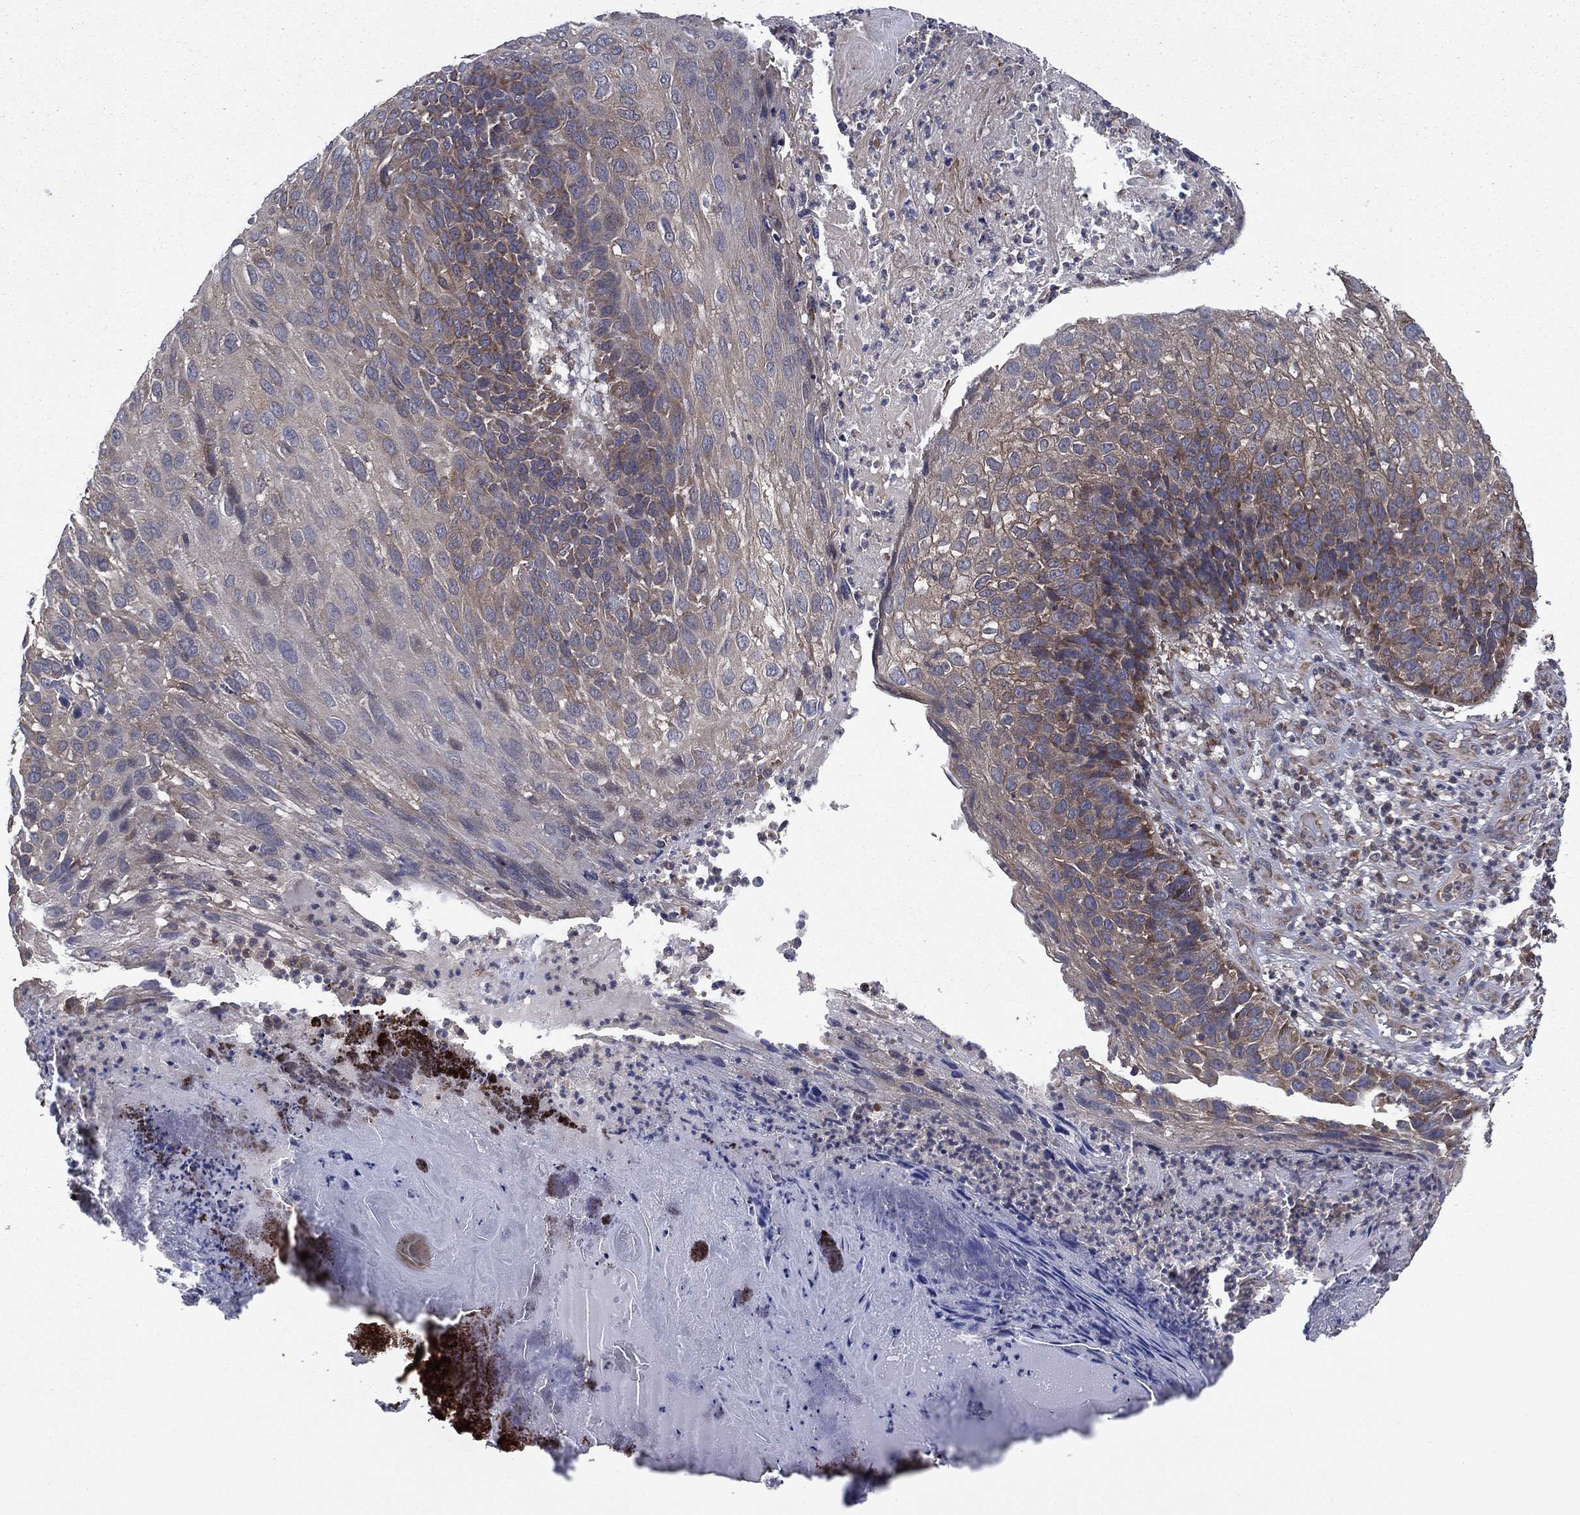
{"staining": {"intensity": "weak", "quantity": "<25%", "location": "cytoplasmic/membranous"}, "tissue": "skin cancer", "cell_type": "Tumor cells", "image_type": "cancer", "snomed": [{"axis": "morphology", "description": "Squamous cell carcinoma, NOS"}, {"axis": "topography", "description": "Skin"}], "caption": "The micrograph displays no significant staining in tumor cells of skin squamous cell carcinoma.", "gene": "C2orf76", "patient": {"sex": "male", "age": 92}}